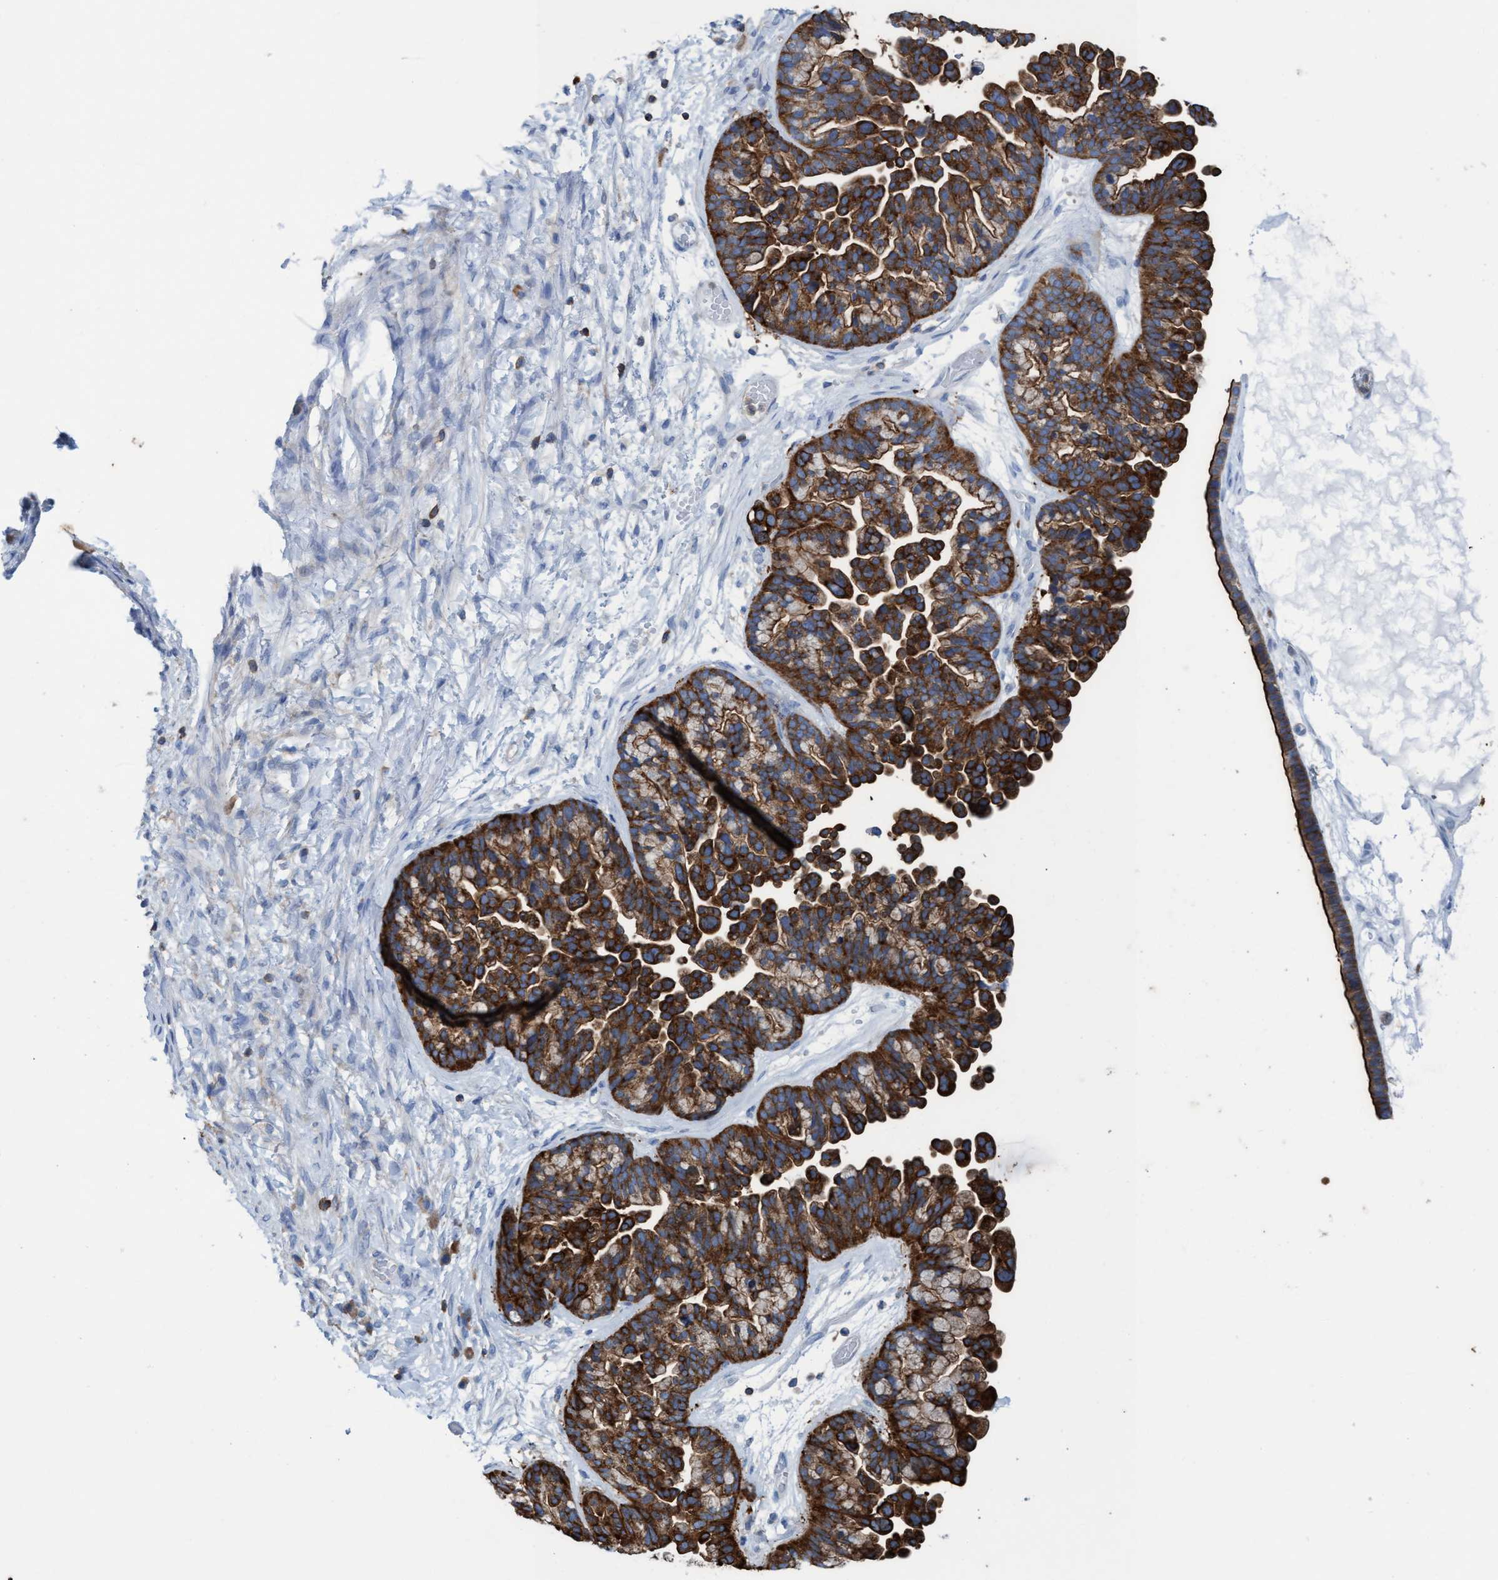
{"staining": {"intensity": "strong", "quantity": ">75%", "location": "cytoplasmic/membranous"}, "tissue": "ovarian cancer", "cell_type": "Tumor cells", "image_type": "cancer", "snomed": [{"axis": "morphology", "description": "Cystadenocarcinoma, serous, NOS"}, {"axis": "topography", "description": "Ovary"}], "caption": "Brown immunohistochemical staining in human ovarian serous cystadenocarcinoma exhibits strong cytoplasmic/membranous staining in about >75% of tumor cells. (Brightfield microscopy of DAB IHC at high magnification).", "gene": "EZR", "patient": {"sex": "female", "age": 56}}